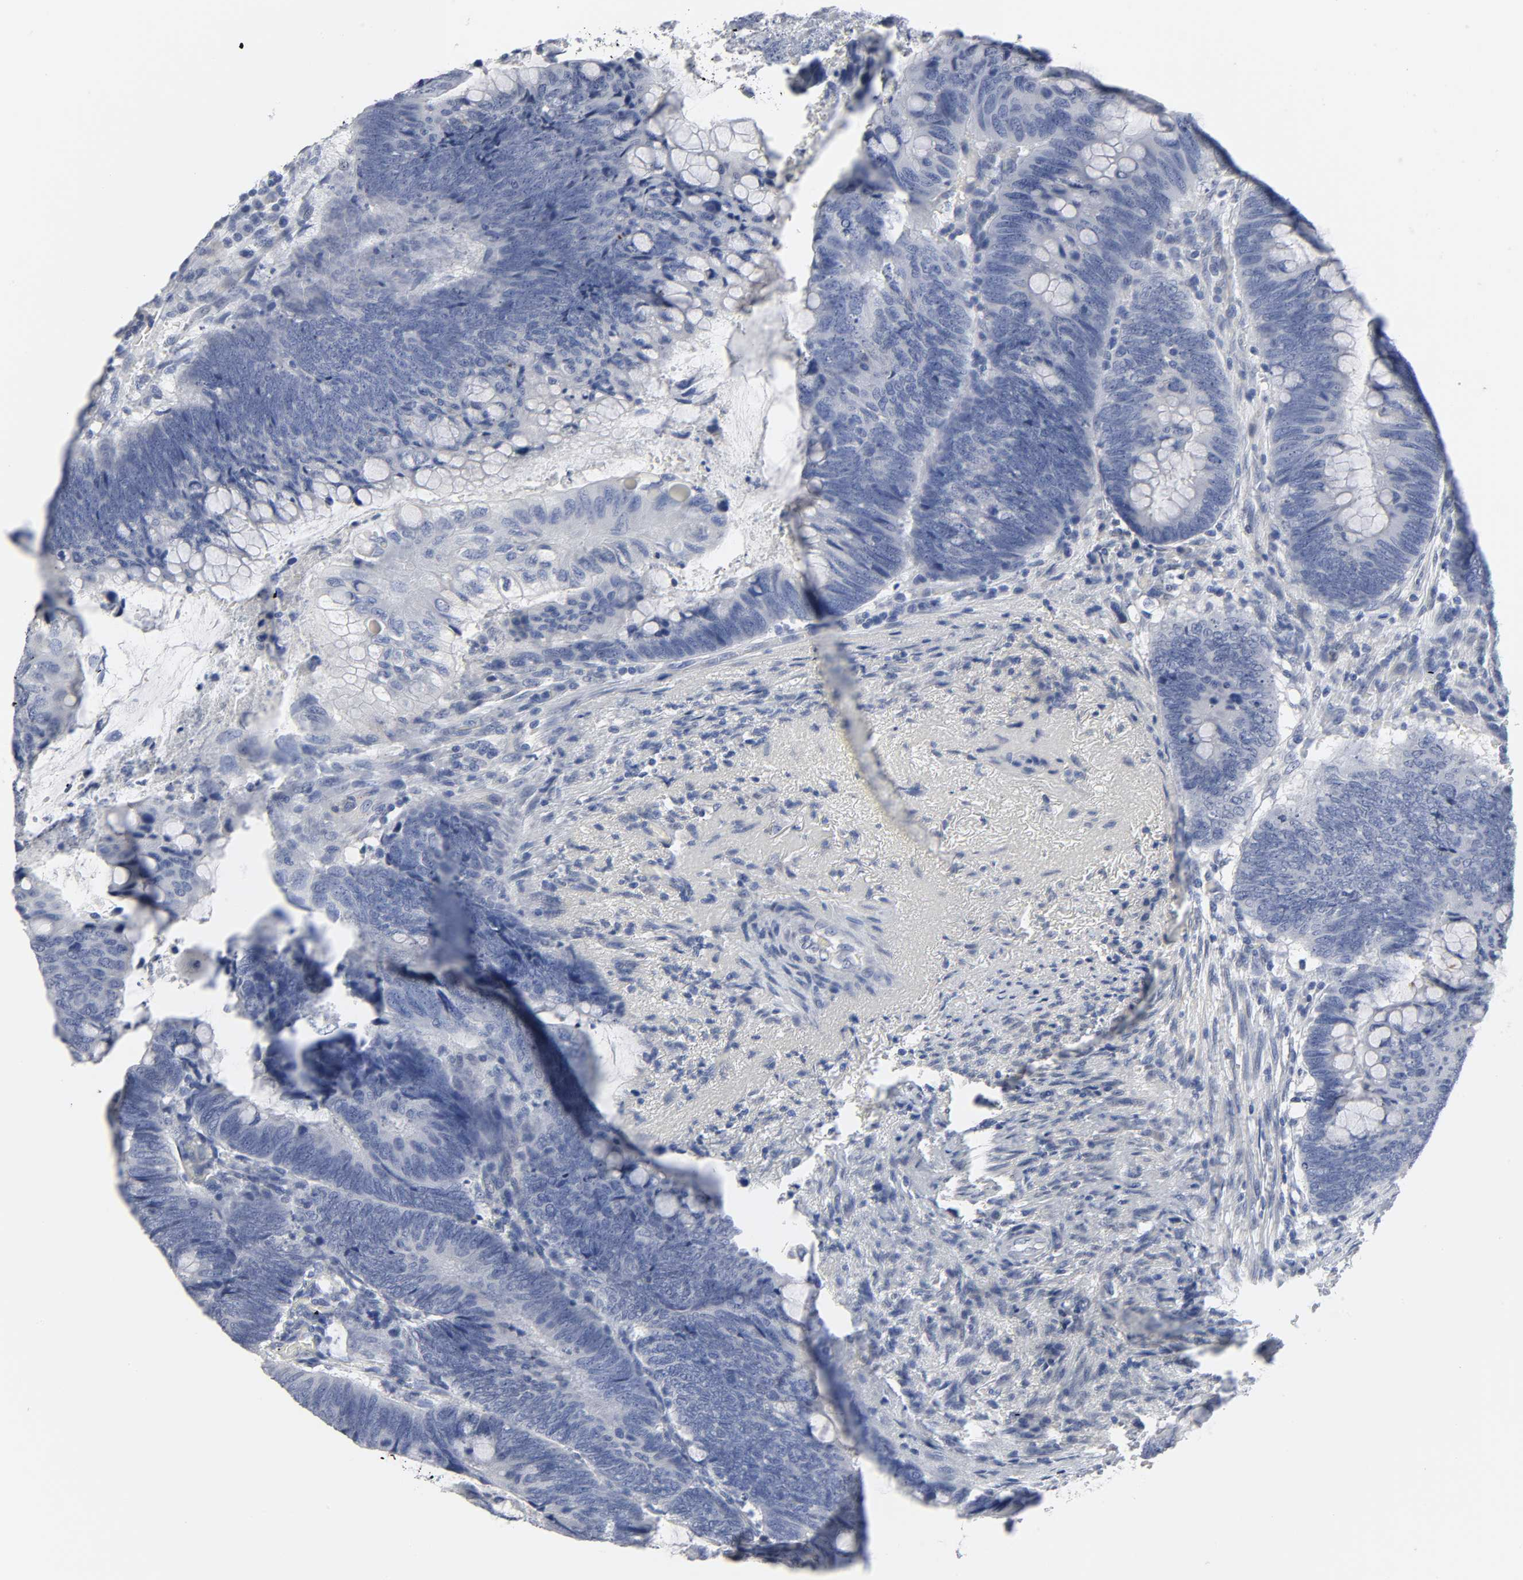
{"staining": {"intensity": "negative", "quantity": "none", "location": "none"}, "tissue": "colorectal cancer", "cell_type": "Tumor cells", "image_type": "cancer", "snomed": [{"axis": "morphology", "description": "Normal tissue, NOS"}, {"axis": "morphology", "description": "Adenocarcinoma, NOS"}, {"axis": "topography", "description": "Rectum"}, {"axis": "topography", "description": "Peripheral nerve tissue"}], "caption": "Colorectal cancer (adenocarcinoma) stained for a protein using immunohistochemistry (IHC) displays no expression tumor cells.", "gene": "SALL2", "patient": {"sex": "male", "age": 92}}